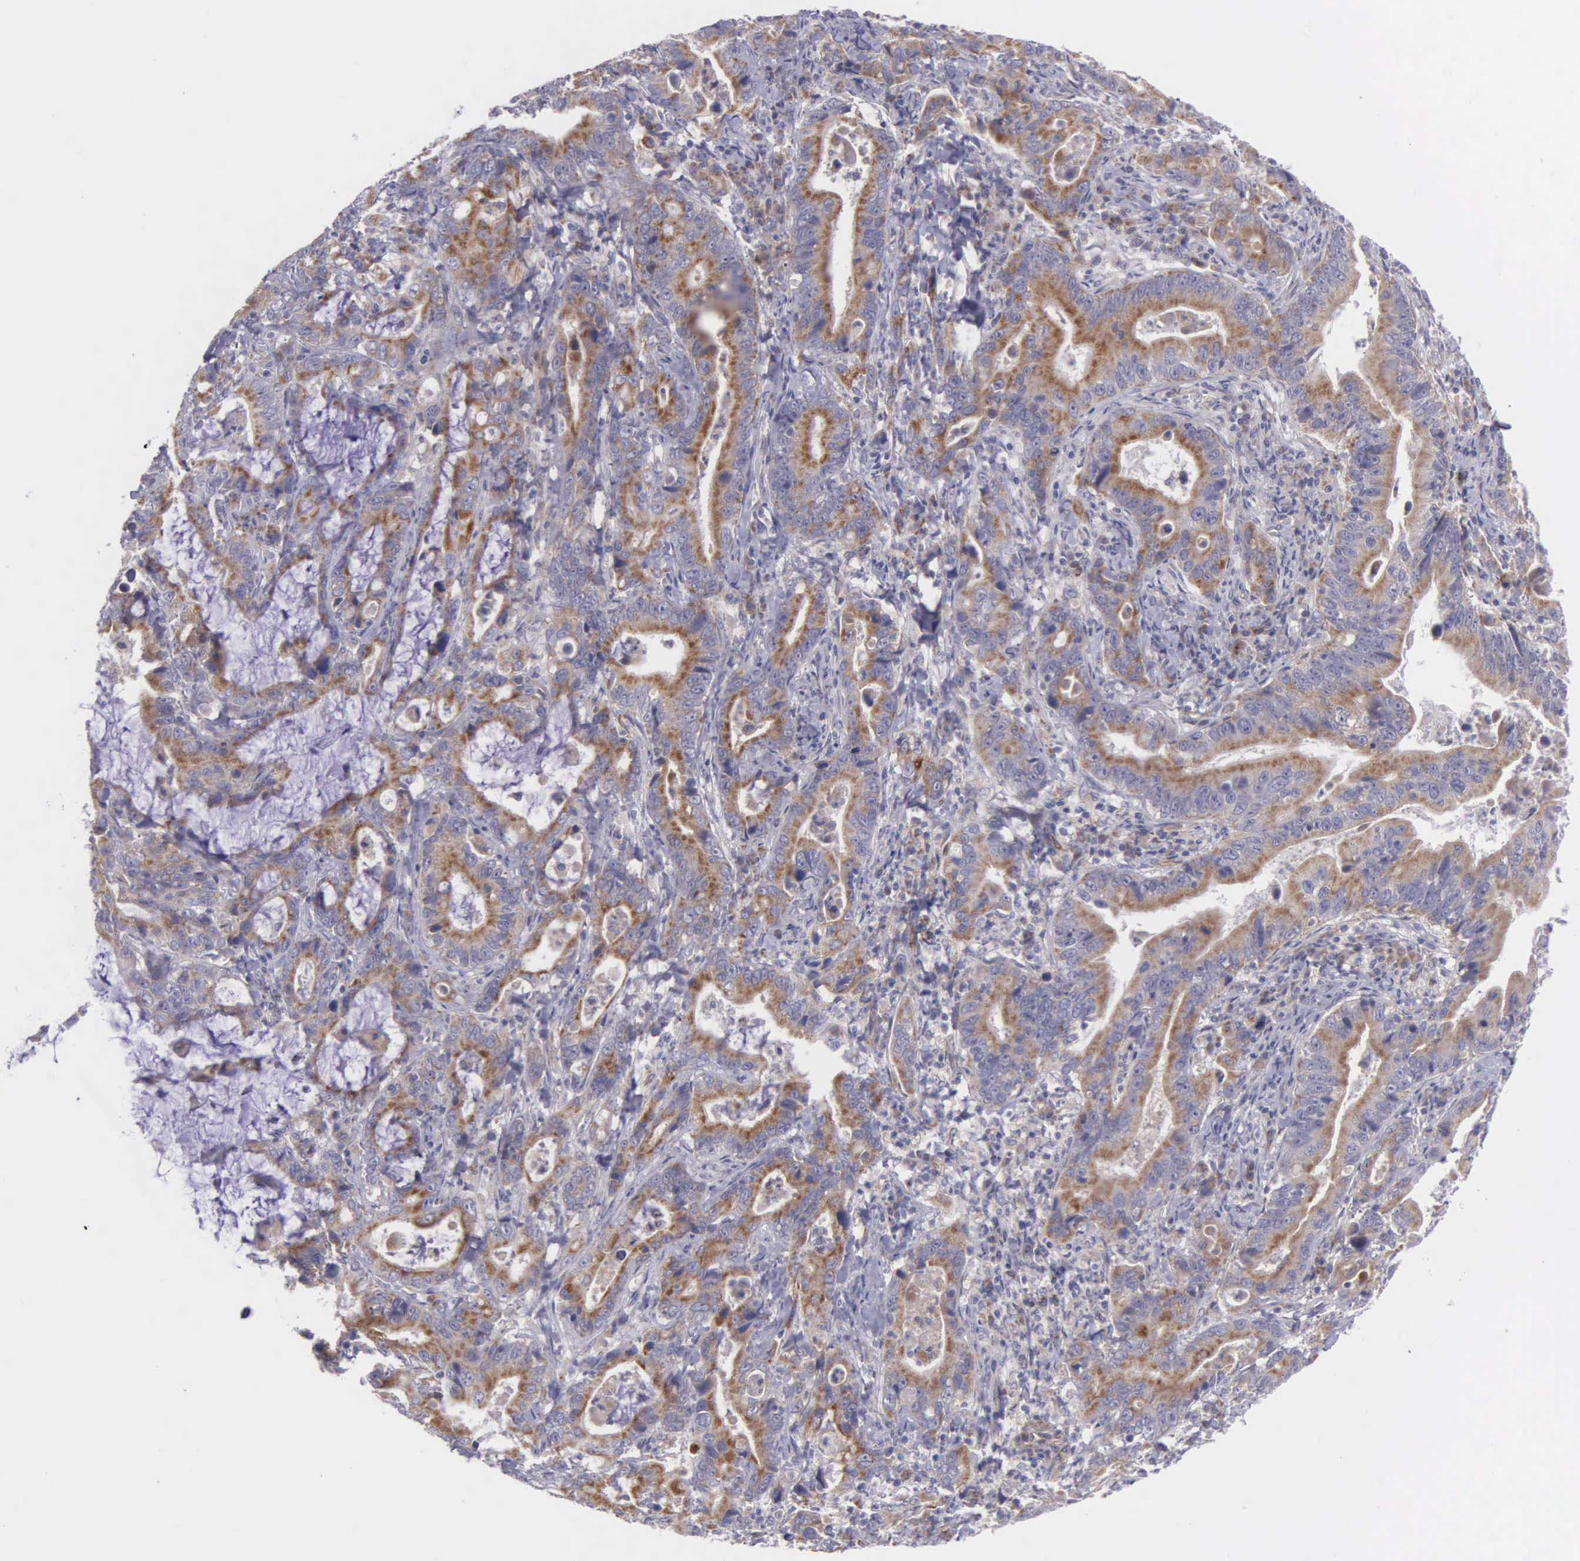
{"staining": {"intensity": "moderate", "quantity": "25%-75%", "location": "cytoplasmic/membranous"}, "tissue": "stomach cancer", "cell_type": "Tumor cells", "image_type": "cancer", "snomed": [{"axis": "morphology", "description": "Adenocarcinoma, NOS"}, {"axis": "topography", "description": "Stomach, upper"}], "caption": "This is an image of immunohistochemistry staining of adenocarcinoma (stomach), which shows moderate expression in the cytoplasmic/membranous of tumor cells.", "gene": "SYNJ2BP", "patient": {"sex": "male", "age": 63}}